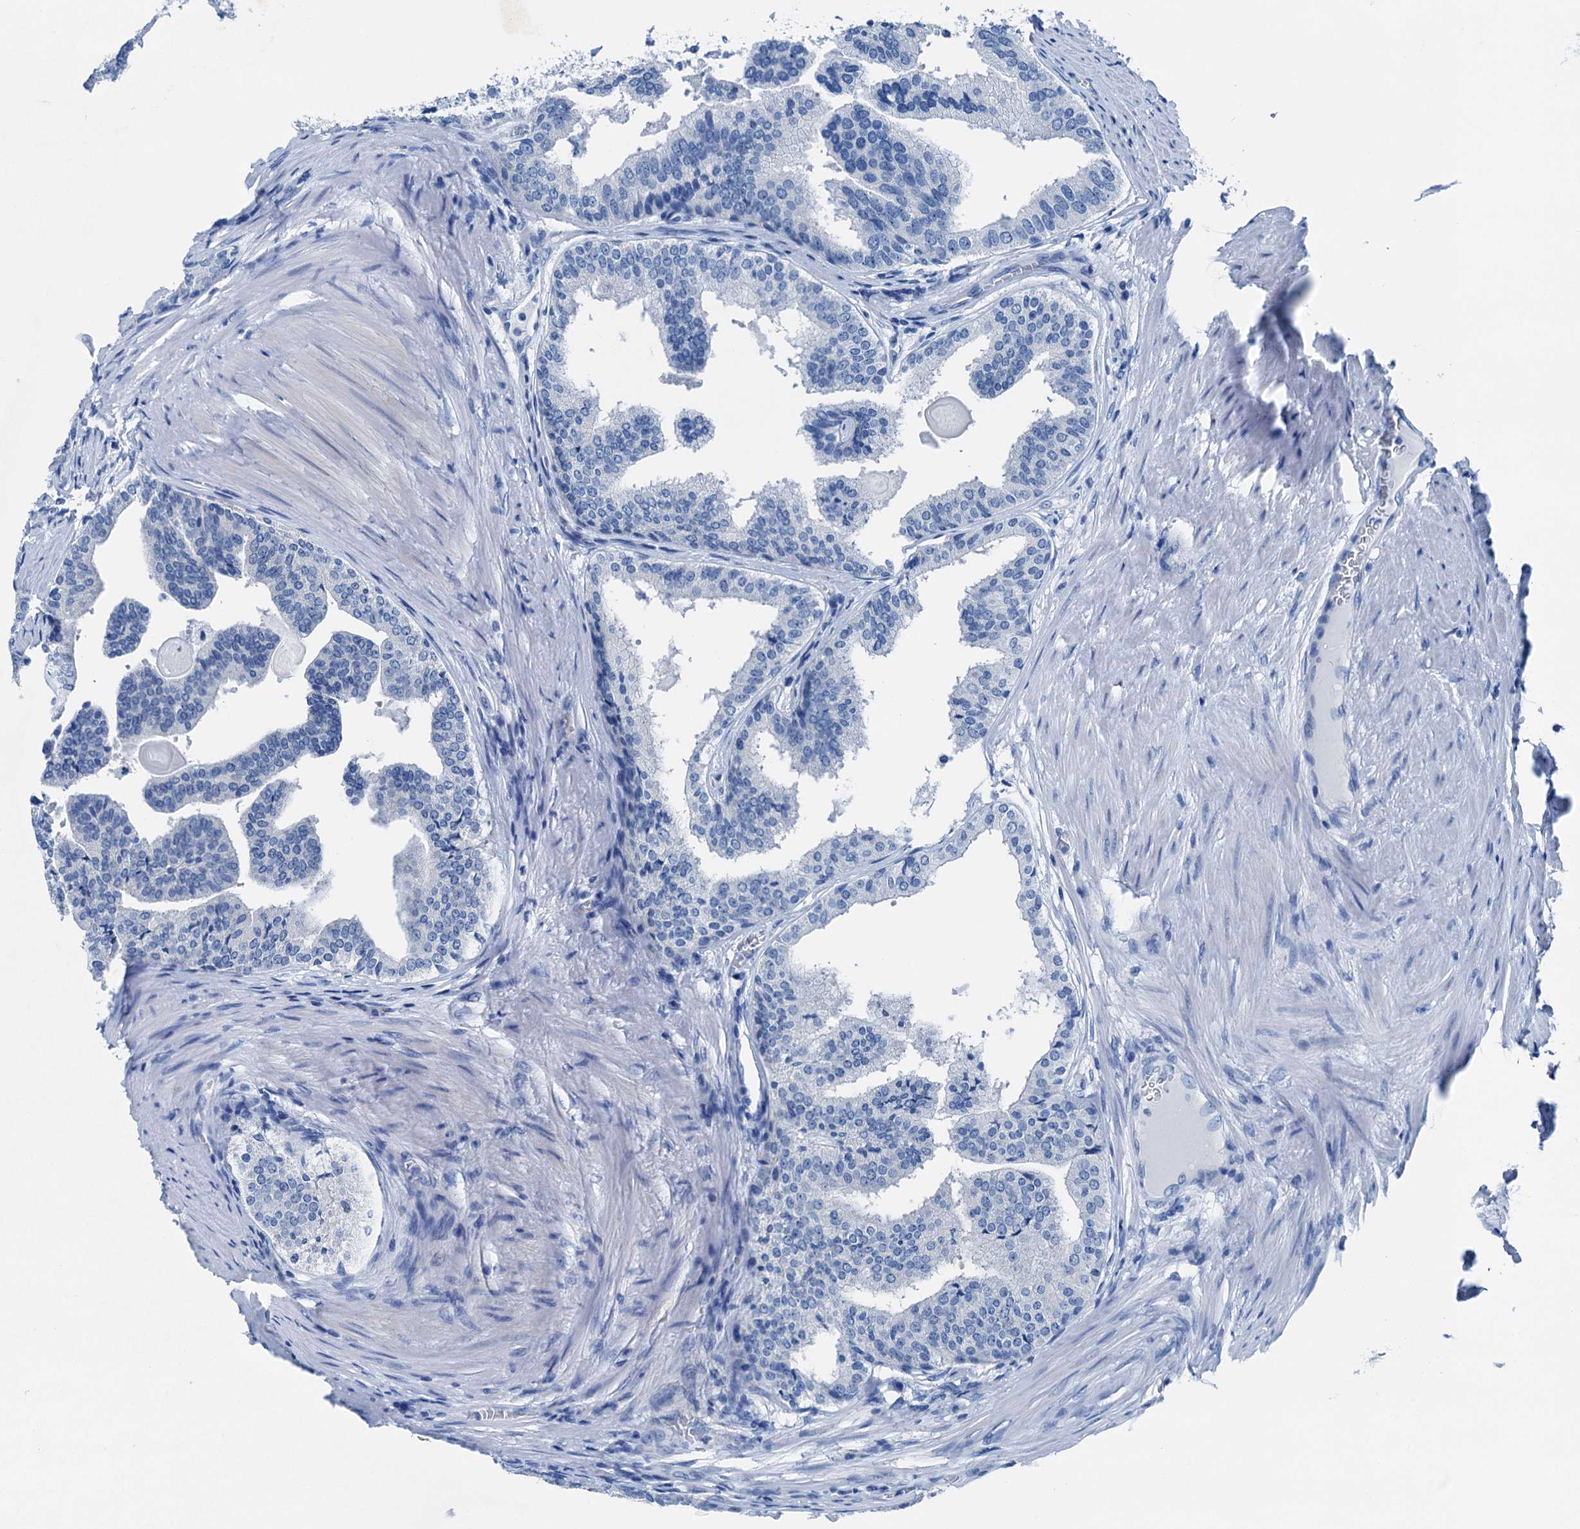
{"staining": {"intensity": "negative", "quantity": "none", "location": "none"}, "tissue": "prostate cancer", "cell_type": "Tumor cells", "image_type": "cancer", "snomed": [{"axis": "morphology", "description": "Adenocarcinoma, High grade"}, {"axis": "topography", "description": "Prostate"}], "caption": "This is a photomicrograph of immunohistochemistry staining of prostate cancer, which shows no positivity in tumor cells.", "gene": "CBLN3", "patient": {"sex": "male", "age": 63}}